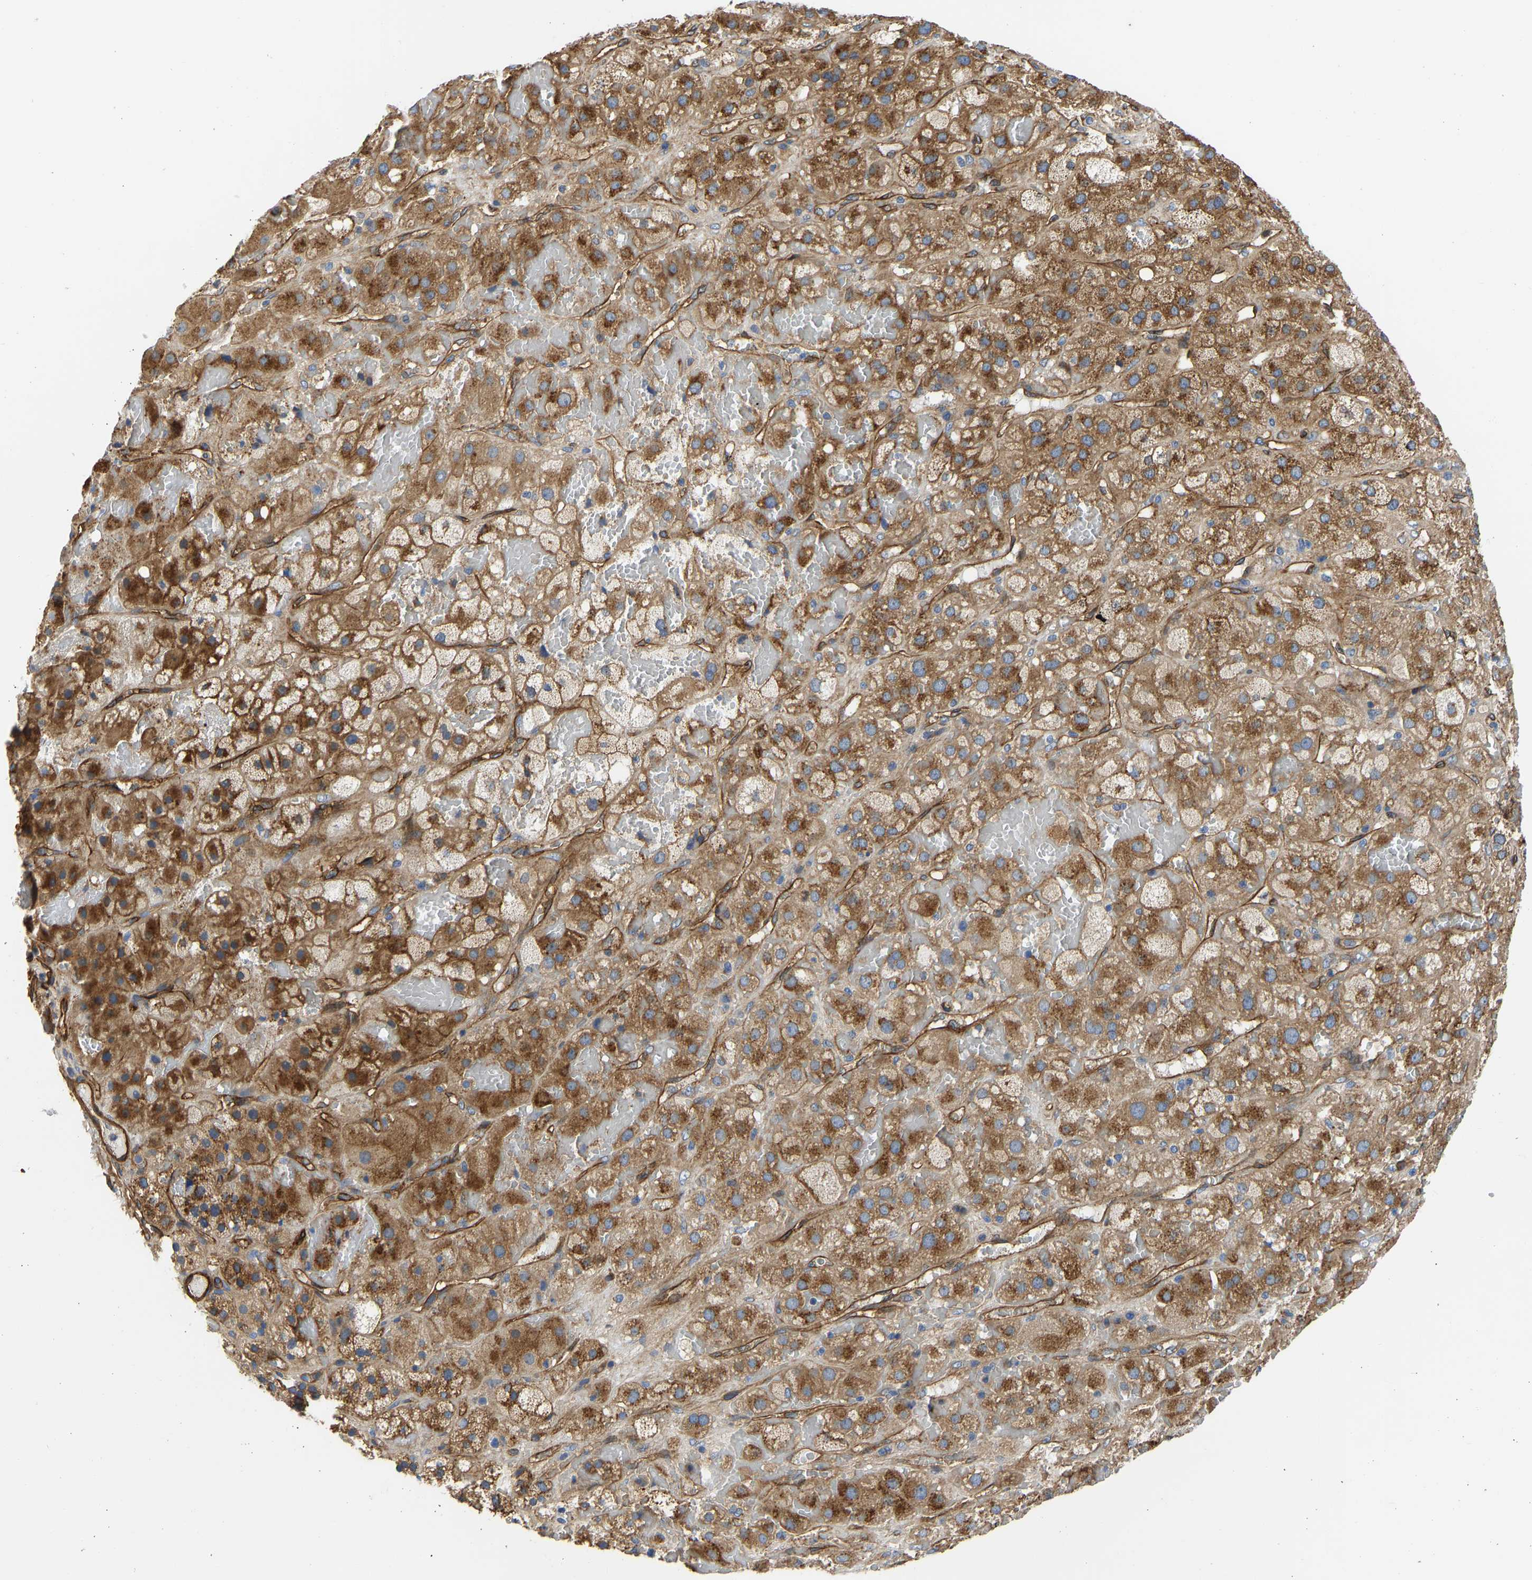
{"staining": {"intensity": "strong", "quantity": ">75%", "location": "cytoplasmic/membranous"}, "tissue": "adrenal gland", "cell_type": "Glandular cells", "image_type": "normal", "snomed": [{"axis": "morphology", "description": "Normal tissue, NOS"}, {"axis": "topography", "description": "Adrenal gland"}], "caption": "Protein staining displays strong cytoplasmic/membranous expression in about >75% of glandular cells in benign adrenal gland. Nuclei are stained in blue.", "gene": "MYO1C", "patient": {"sex": "female", "age": 47}}